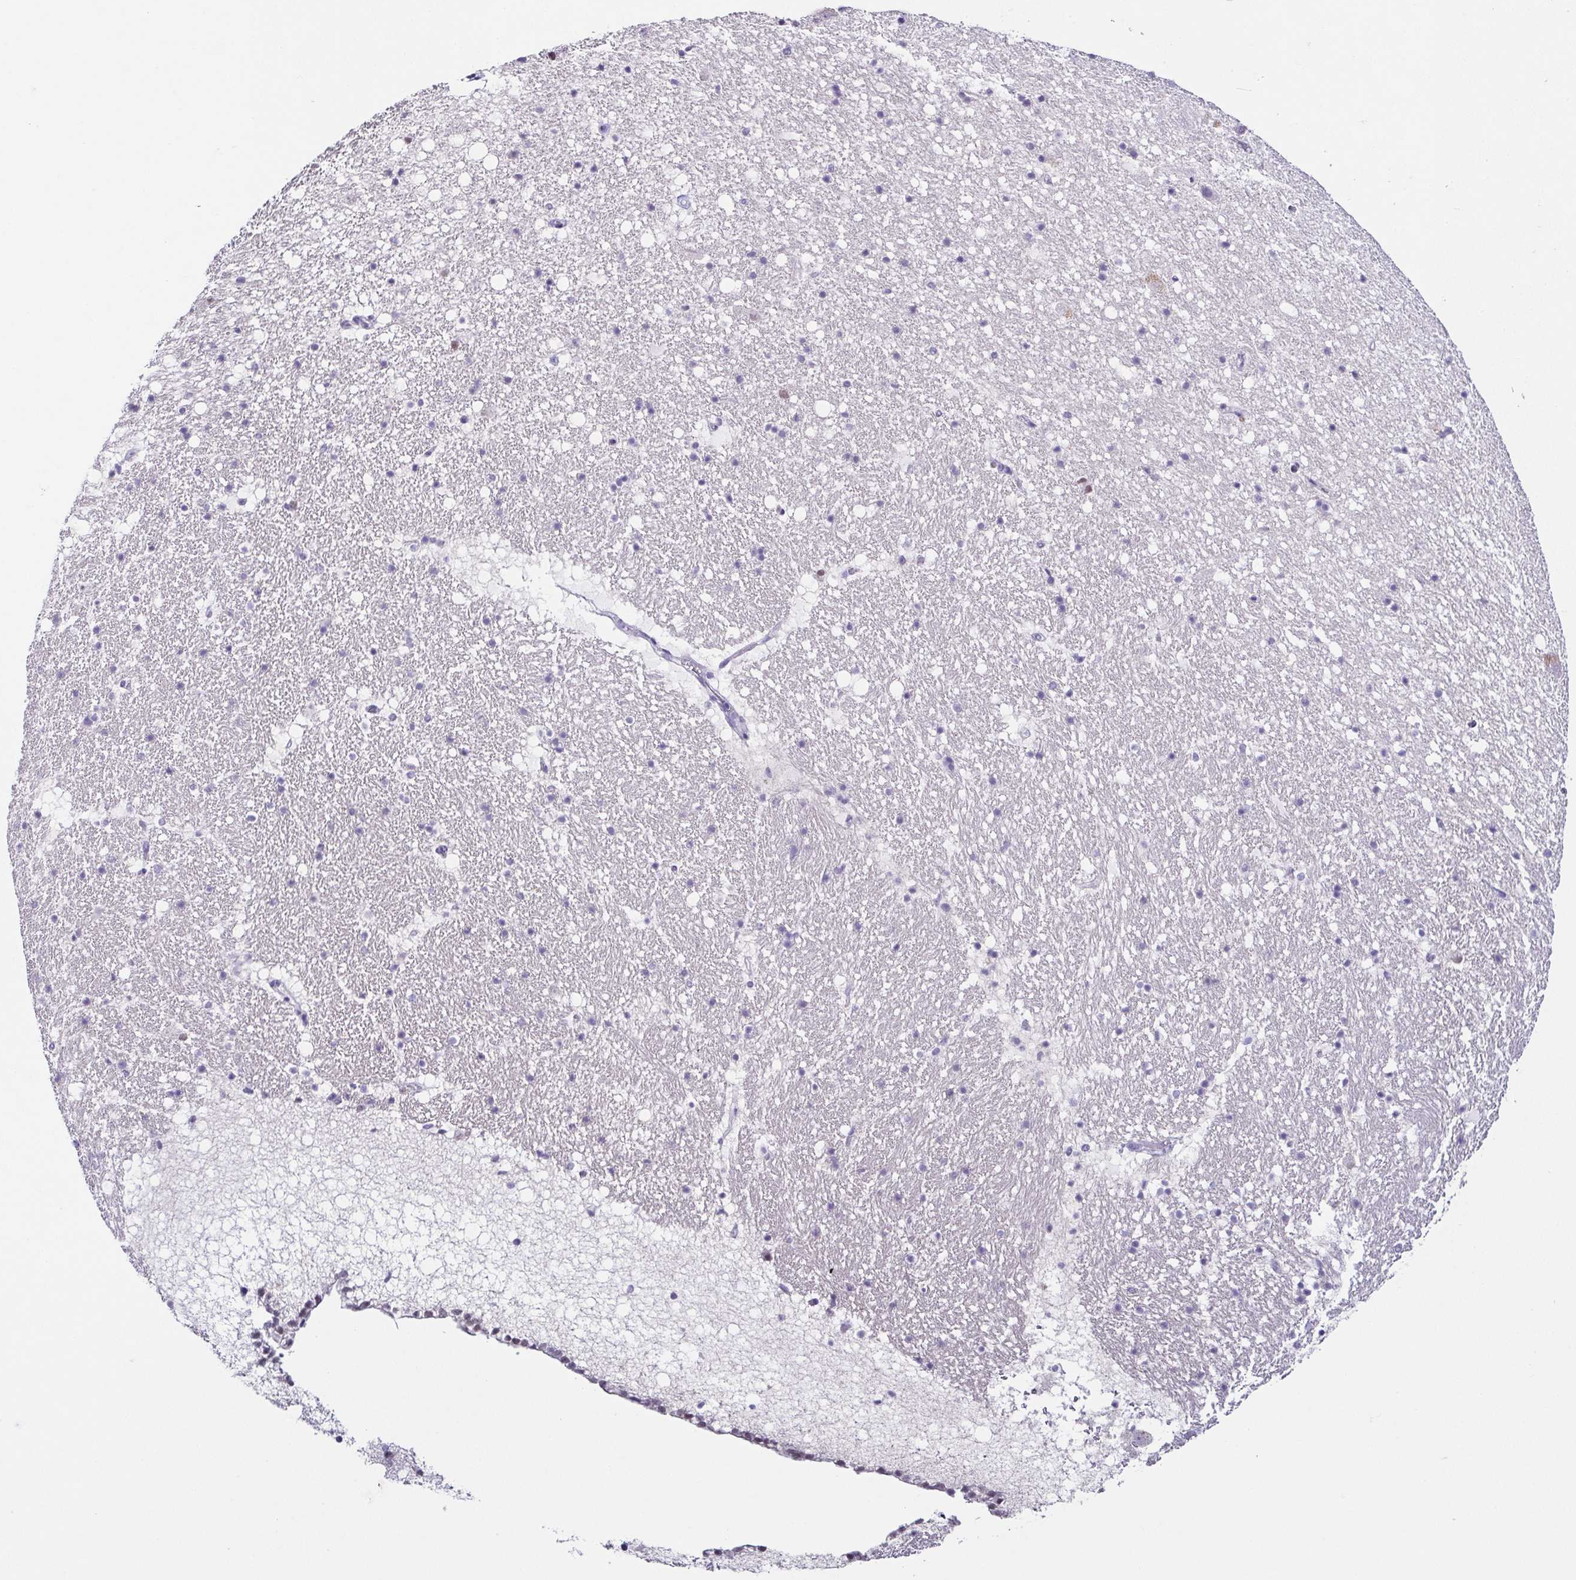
{"staining": {"intensity": "negative", "quantity": "none", "location": "none"}, "tissue": "hippocampus", "cell_type": "Glial cells", "image_type": "normal", "snomed": [{"axis": "morphology", "description": "Normal tissue, NOS"}, {"axis": "topography", "description": "Hippocampus"}], "caption": "This is an IHC histopathology image of benign hippocampus. There is no positivity in glial cells.", "gene": "TP73", "patient": {"sex": "female", "age": 42}}